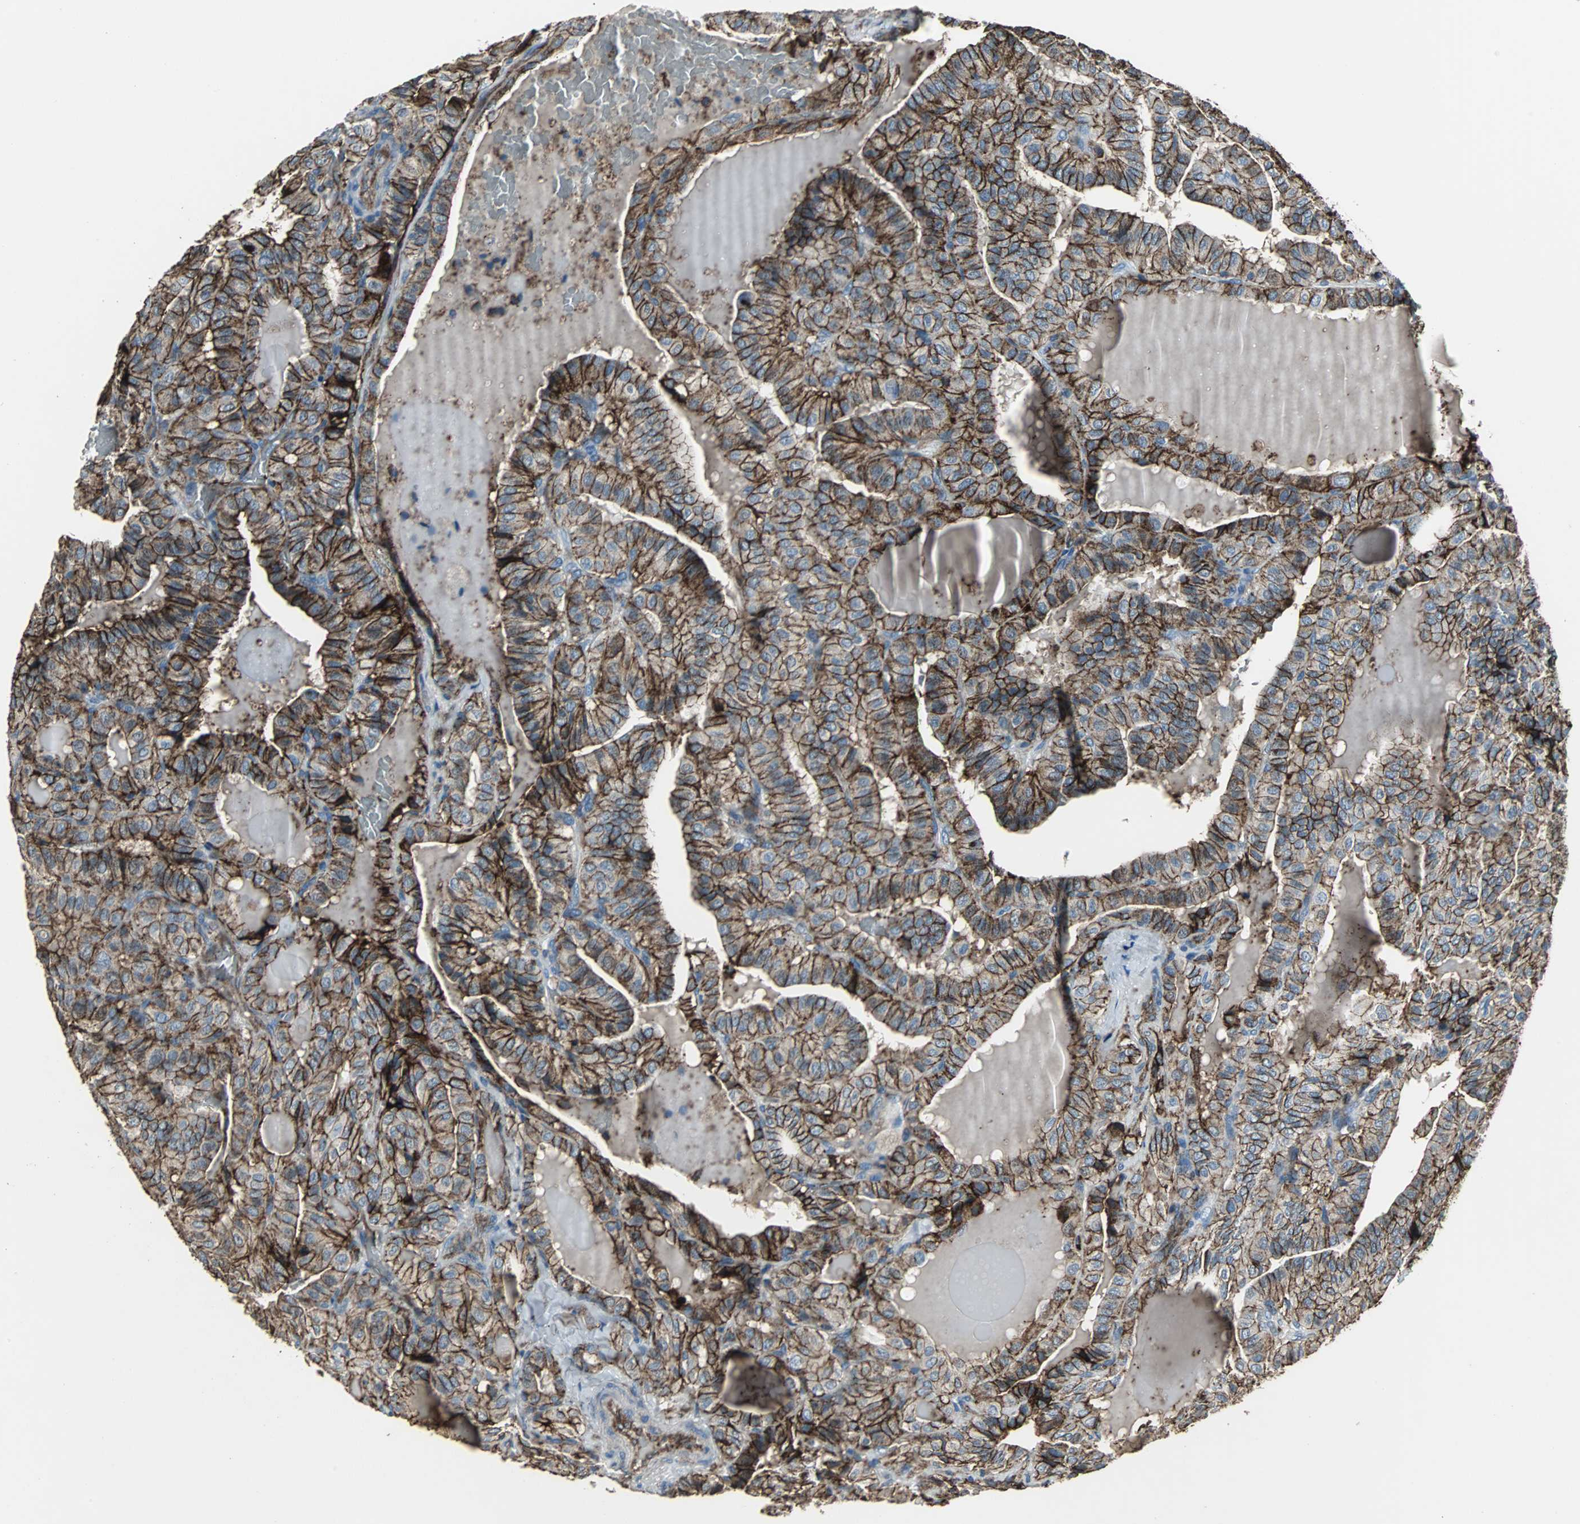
{"staining": {"intensity": "moderate", "quantity": ">75%", "location": "cytoplasmic/membranous"}, "tissue": "thyroid cancer", "cell_type": "Tumor cells", "image_type": "cancer", "snomed": [{"axis": "morphology", "description": "Papillary adenocarcinoma, NOS"}, {"axis": "topography", "description": "Thyroid gland"}], "caption": "Brown immunohistochemical staining in thyroid cancer (papillary adenocarcinoma) demonstrates moderate cytoplasmic/membranous expression in approximately >75% of tumor cells. (brown staining indicates protein expression, while blue staining denotes nuclei).", "gene": "F11R", "patient": {"sex": "male", "age": 77}}